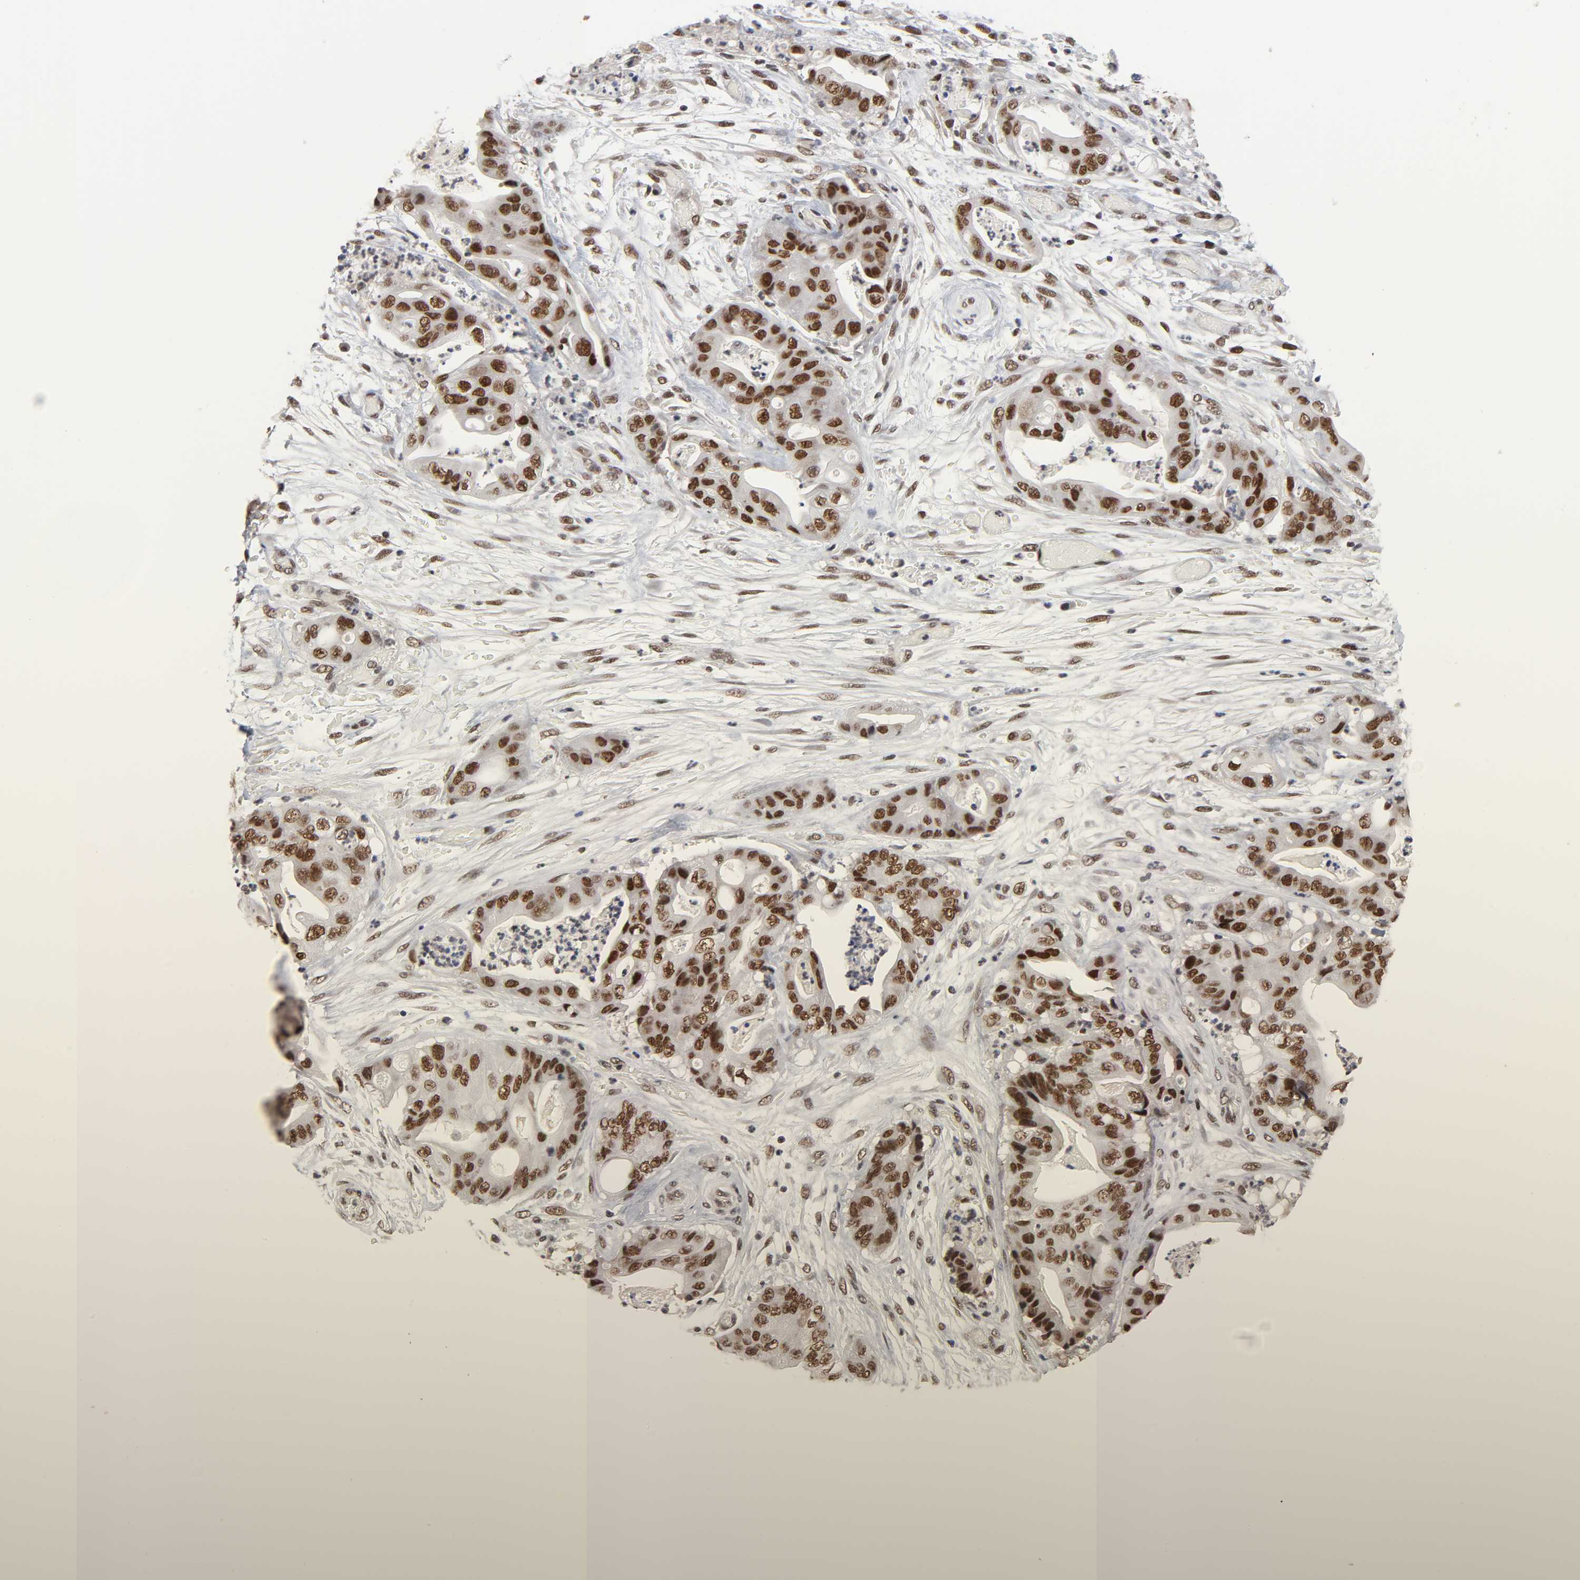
{"staining": {"intensity": "moderate", "quantity": ">75%", "location": "nuclear"}, "tissue": "stomach cancer", "cell_type": "Tumor cells", "image_type": "cancer", "snomed": [{"axis": "morphology", "description": "Adenocarcinoma, NOS"}, {"axis": "topography", "description": "Stomach"}], "caption": "High-magnification brightfield microscopy of stomach cancer stained with DAB (brown) and counterstained with hematoxylin (blue). tumor cells exhibit moderate nuclear expression is appreciated in approximately>75% of cells. (DAB (3,3'-diaminobenzidine) IHC with brightfield microscopy, high magnification).", "gene": "TRIM33", "patient": {"sex": "female", "age": 73}}